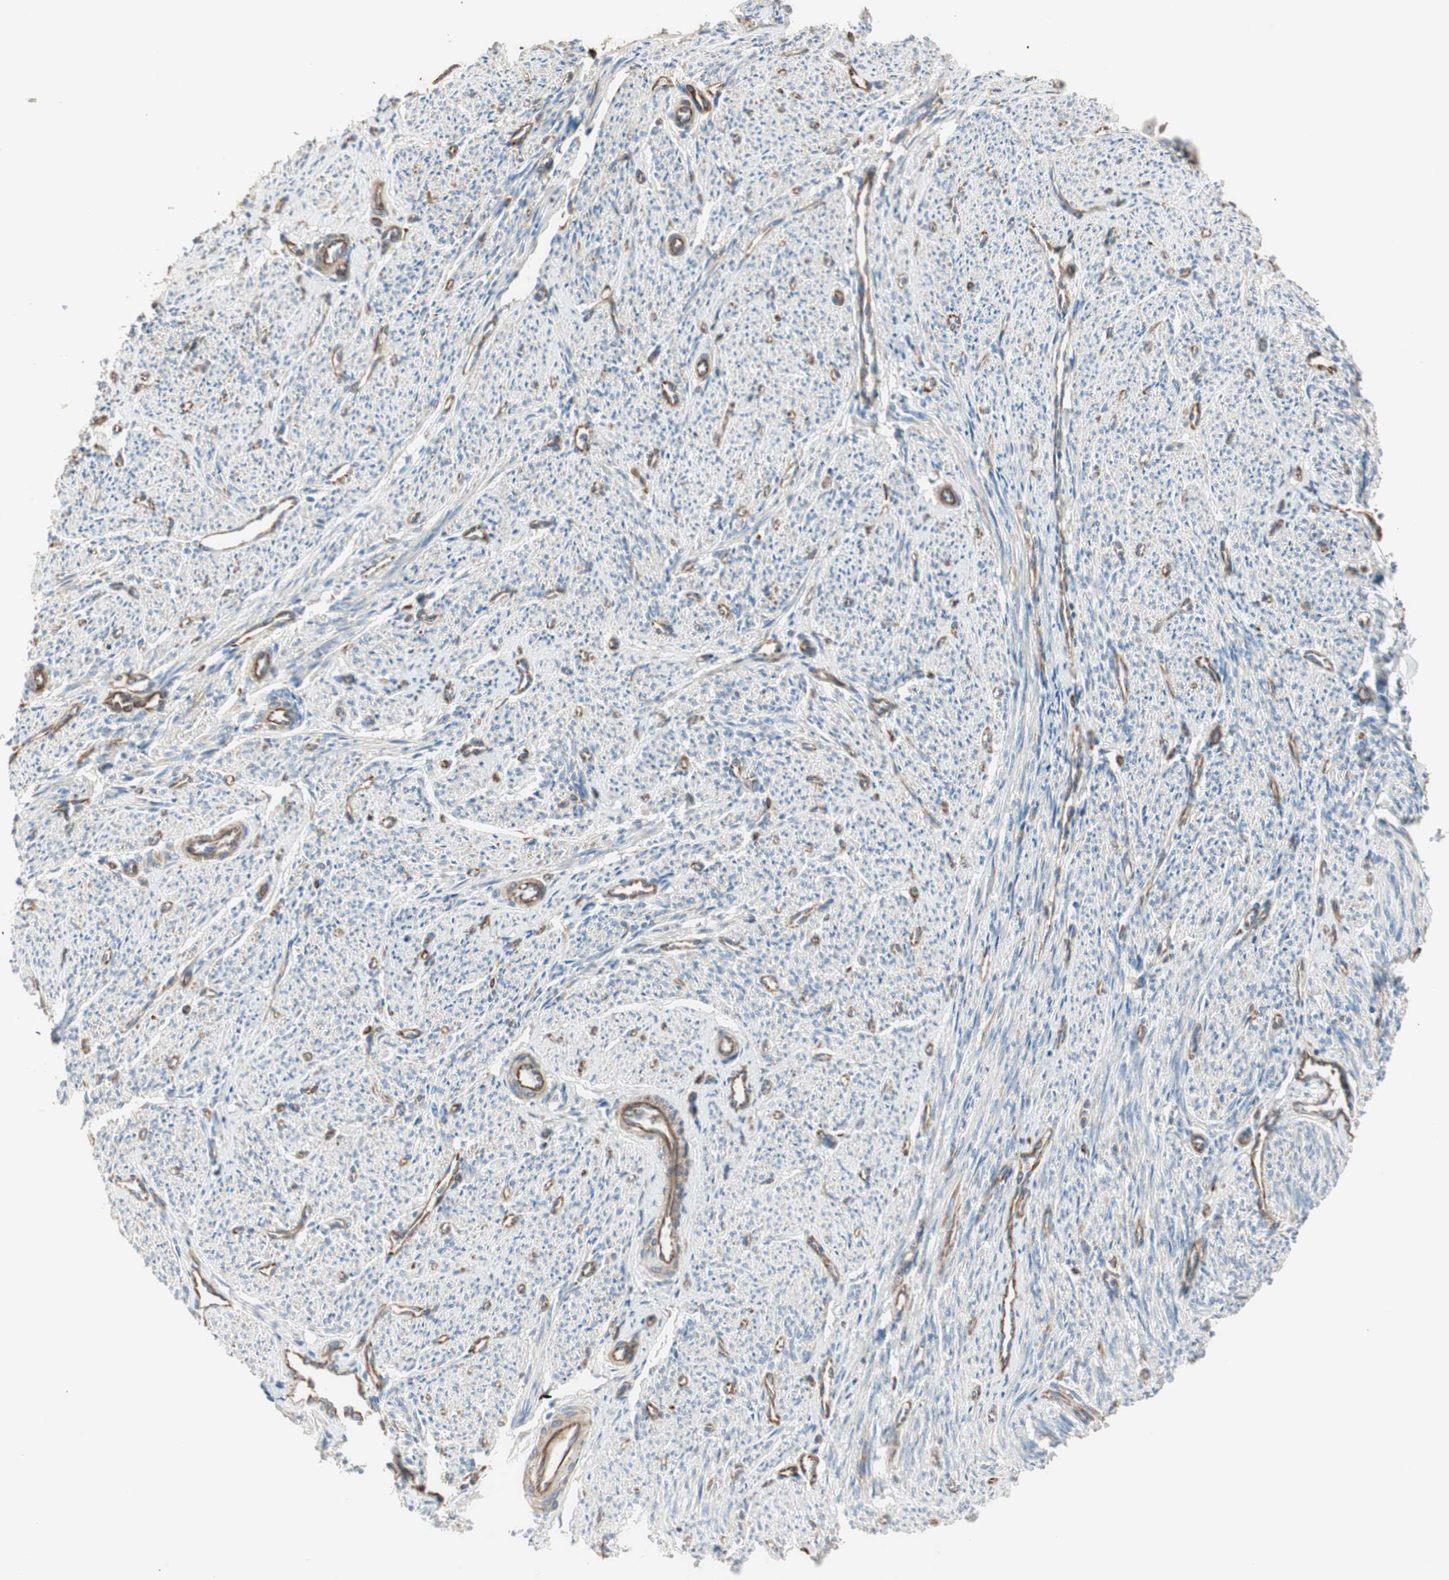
{"staining": {"intensity": "moderate", "quantity": "25%-75%", "location": "cytoplasmic/membranous"}, "tissue": "smooth muscle", "cell_type": "Smooth muscle cells", "image_type": "normal", "snomed": [{"axis": "morphology", "description": "Normal tissue, NOS"}, {"axis": "topography", "description": "Smooth muscle"}], "caption": "Benign smooth muscle demonstrates moderate cytoplasmic/membranous expression in about 25%-75% of smooth muscle cells, visualized by immunohistochemistry. (IHC, brightfield microscopy, high magnification).", "gene": "SRCIN1", "patient": {"sex": "female", "age": 65}}